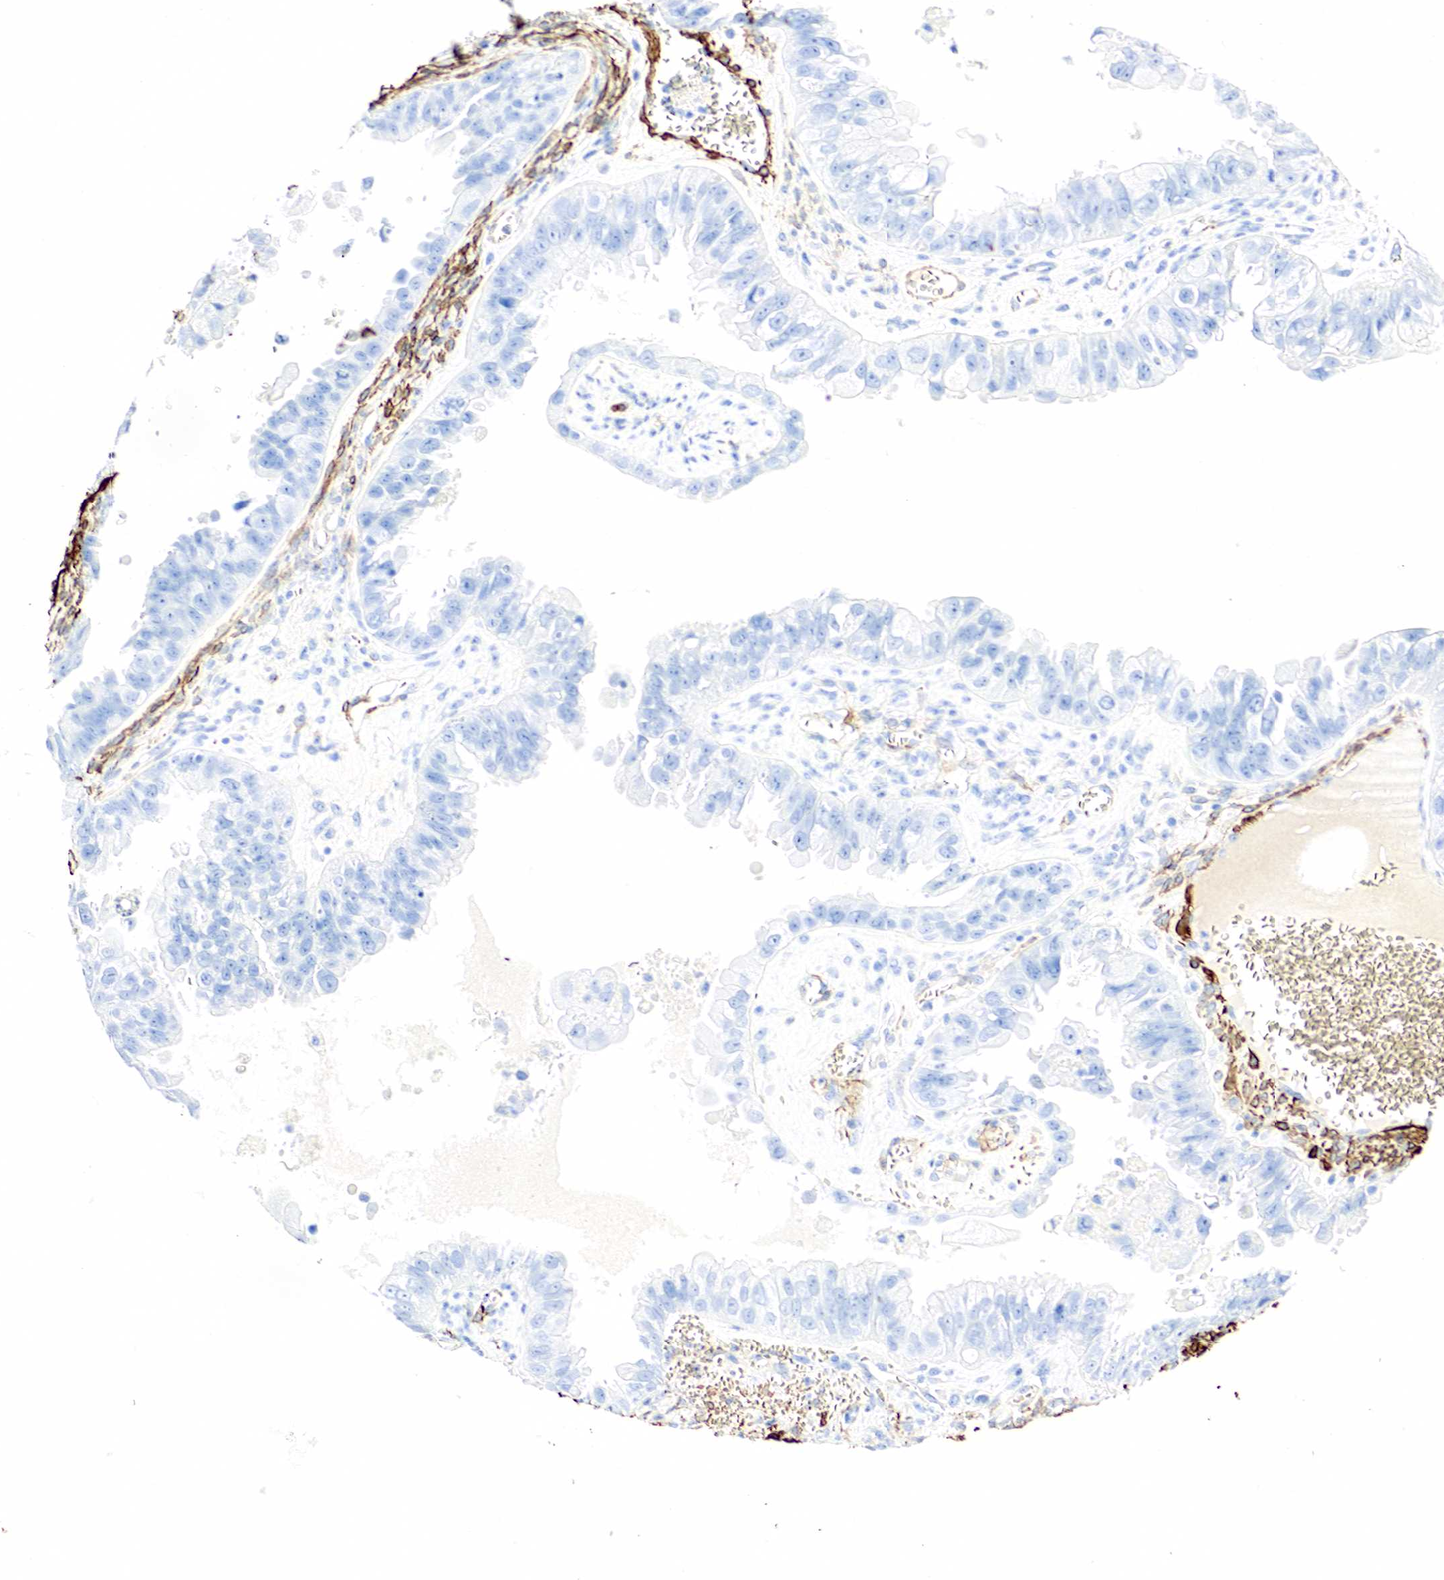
{"staining": {"intensity": "negative", "quantity": "none", "location": "none"}, "tissue": "ovarian cancer", "cell_type": "Tumor cells", "image_type": "cancer", "snomed": [{"axis": "morphology", "description": "Carcinoma, endometroid"}, {"axis": "topography", "description": "Ovary"}], "caption": "This is a image of immunohistochemistry (IHC) staining of endometroid carcinoma (ovarian), which shows no positivity in tumor cells.", "gene": "ACTA1", "patient": {"sex": "female", "age": 85}}